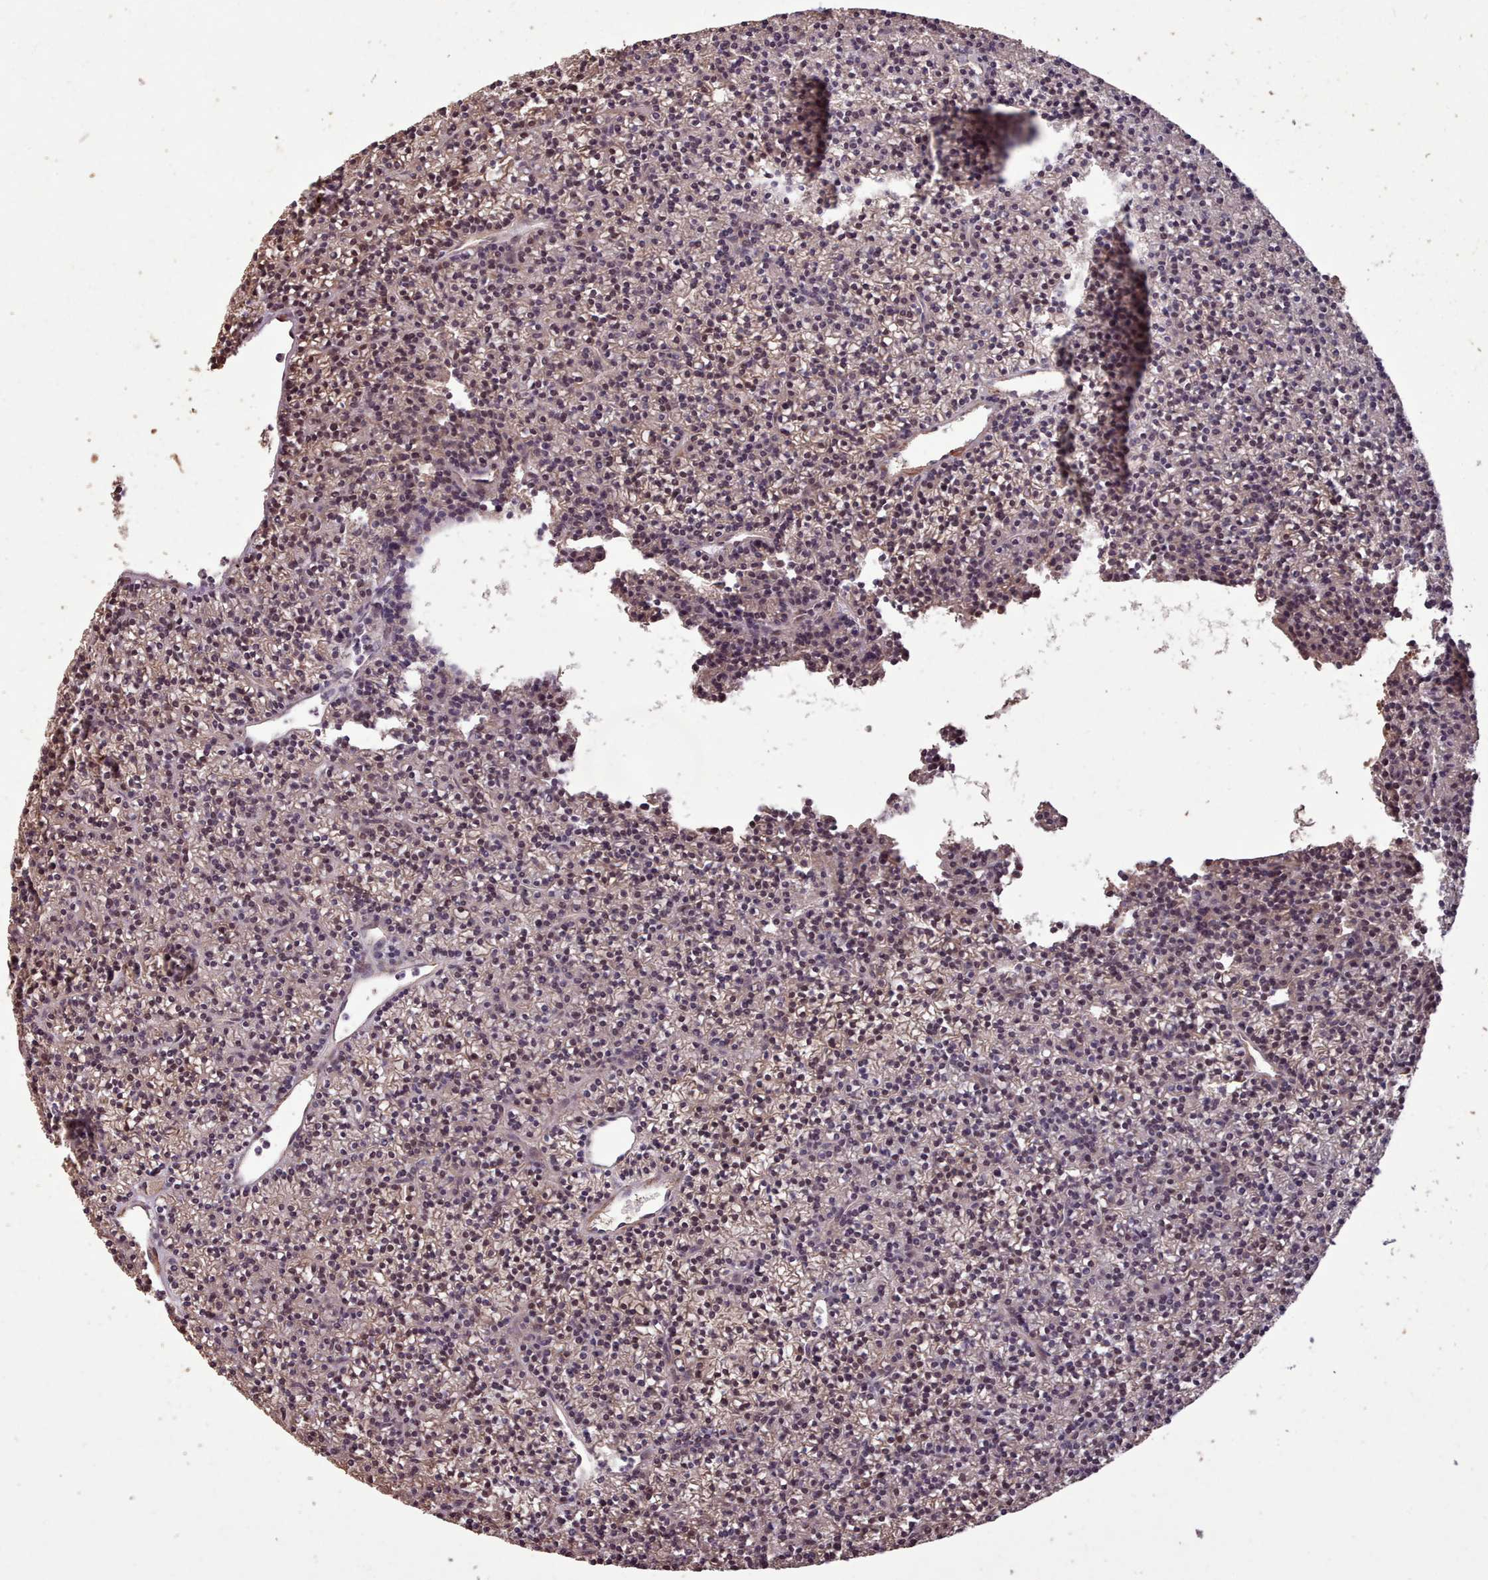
{"staining": {"intensity": "weak", "quantity": "<25%", "location": "nuclear"}, "tissue": "parathyroid gland", "cell_type": "Glandular cells", "image_type": "normal", "snomed": [{"axis": "morphology", "description": "Normal tissue, NOS"}, {"axis": "topography", "description": "Parathyroid gland"}], "caption": "IHC of benign parathyroid gland displays no expression in glandular cells.", "gene": "NLRC4", "patient": {"sex": "female", "age": 45}}